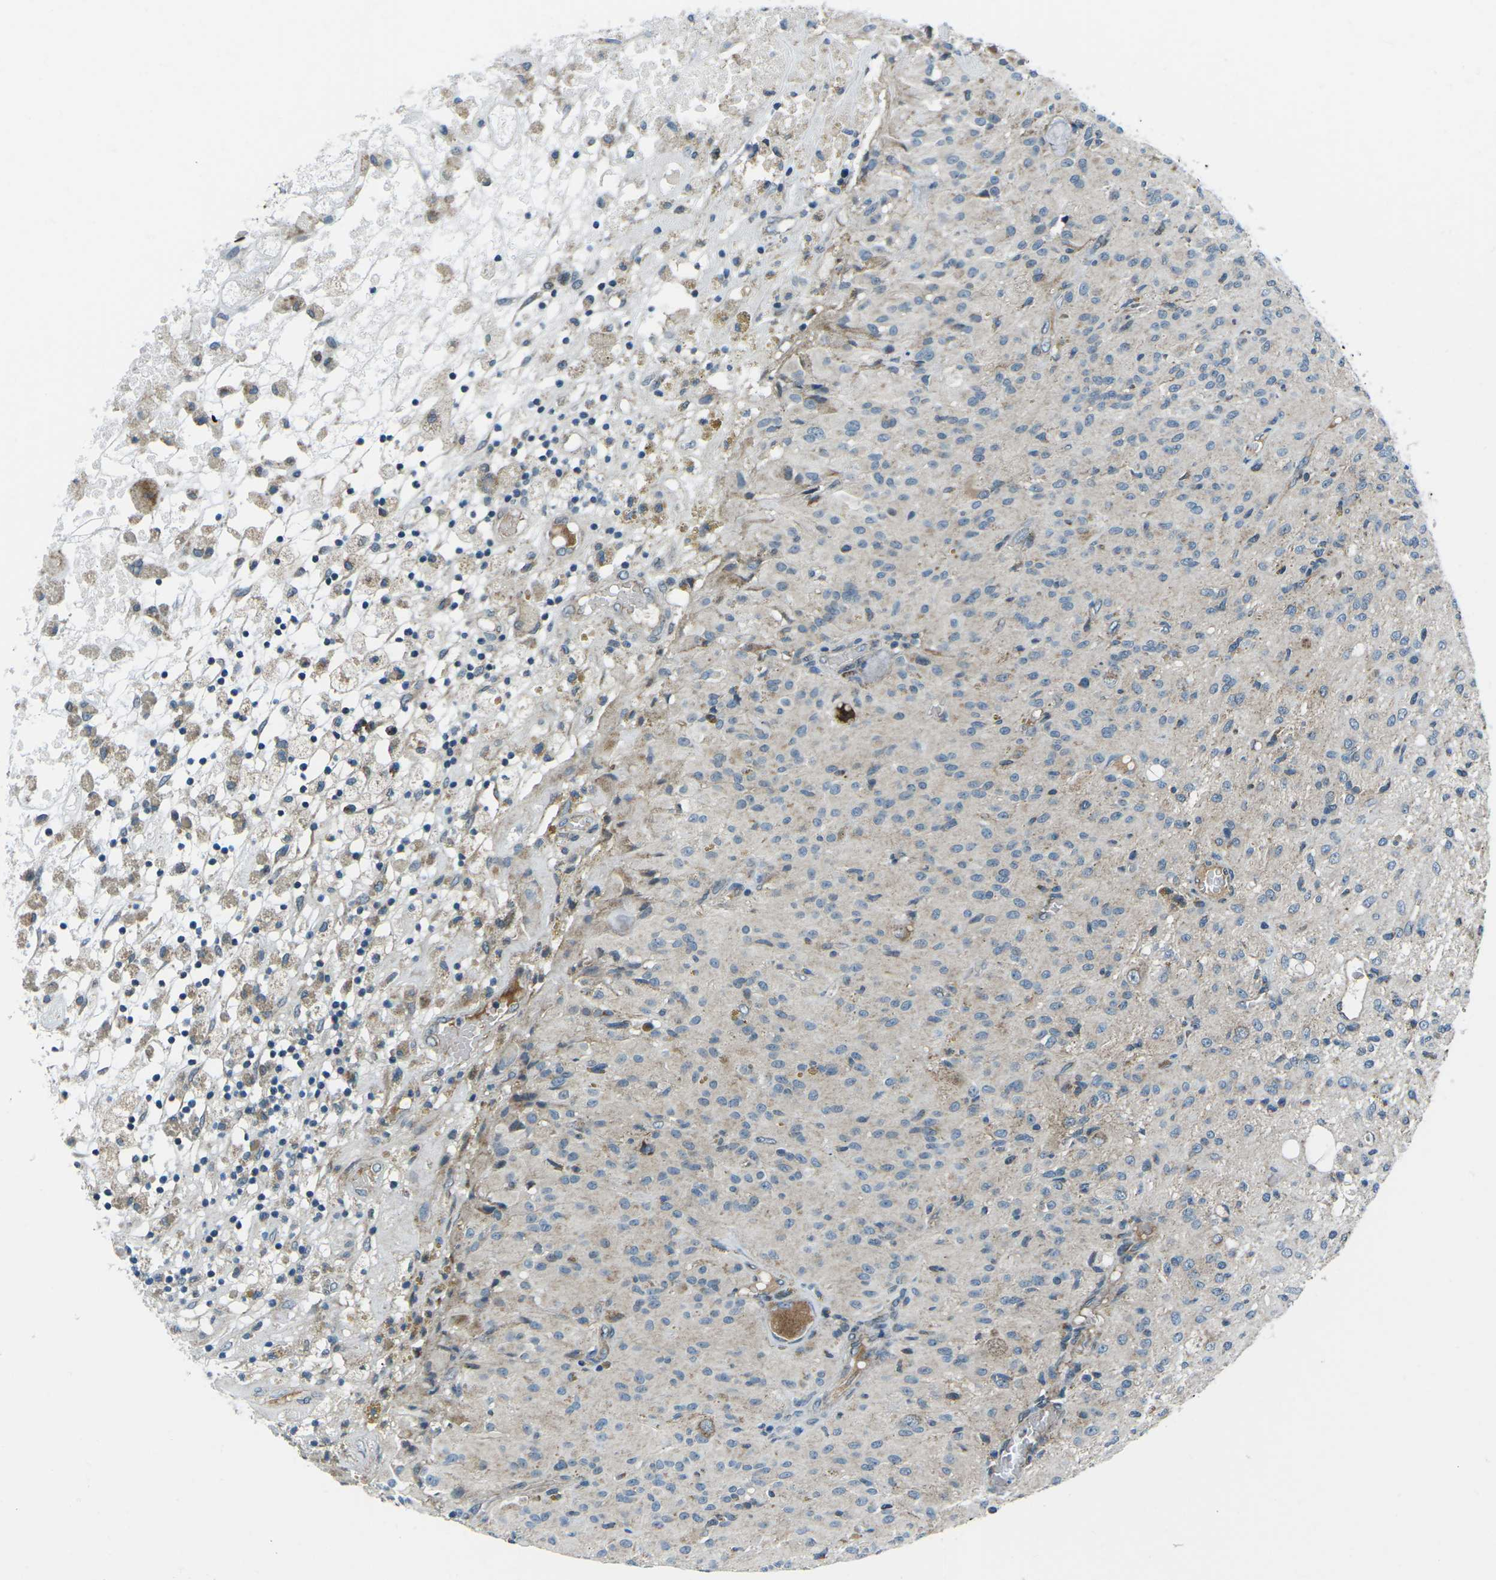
{"staining": {"intensity": "moderate", "quantity": "<25%", "location": "cytoplasmic/membranous"}, "tissue": "glioma", "cell_type": "Tumor cells", "image_type": "cancer", "snomed": [{"axis": "morphology", "description": "Glioma, malignant, High grade"}, {"axis": "topography", "description": "Brain"}], "caption": "Glioma tissue demonstrates moderate cytoplasmic/membranous positivity in about <25% of tumor cells, visualized by immunohistochemistry.", "gene": "RFESD", "patient": {"sex": "female", "age": 59}}